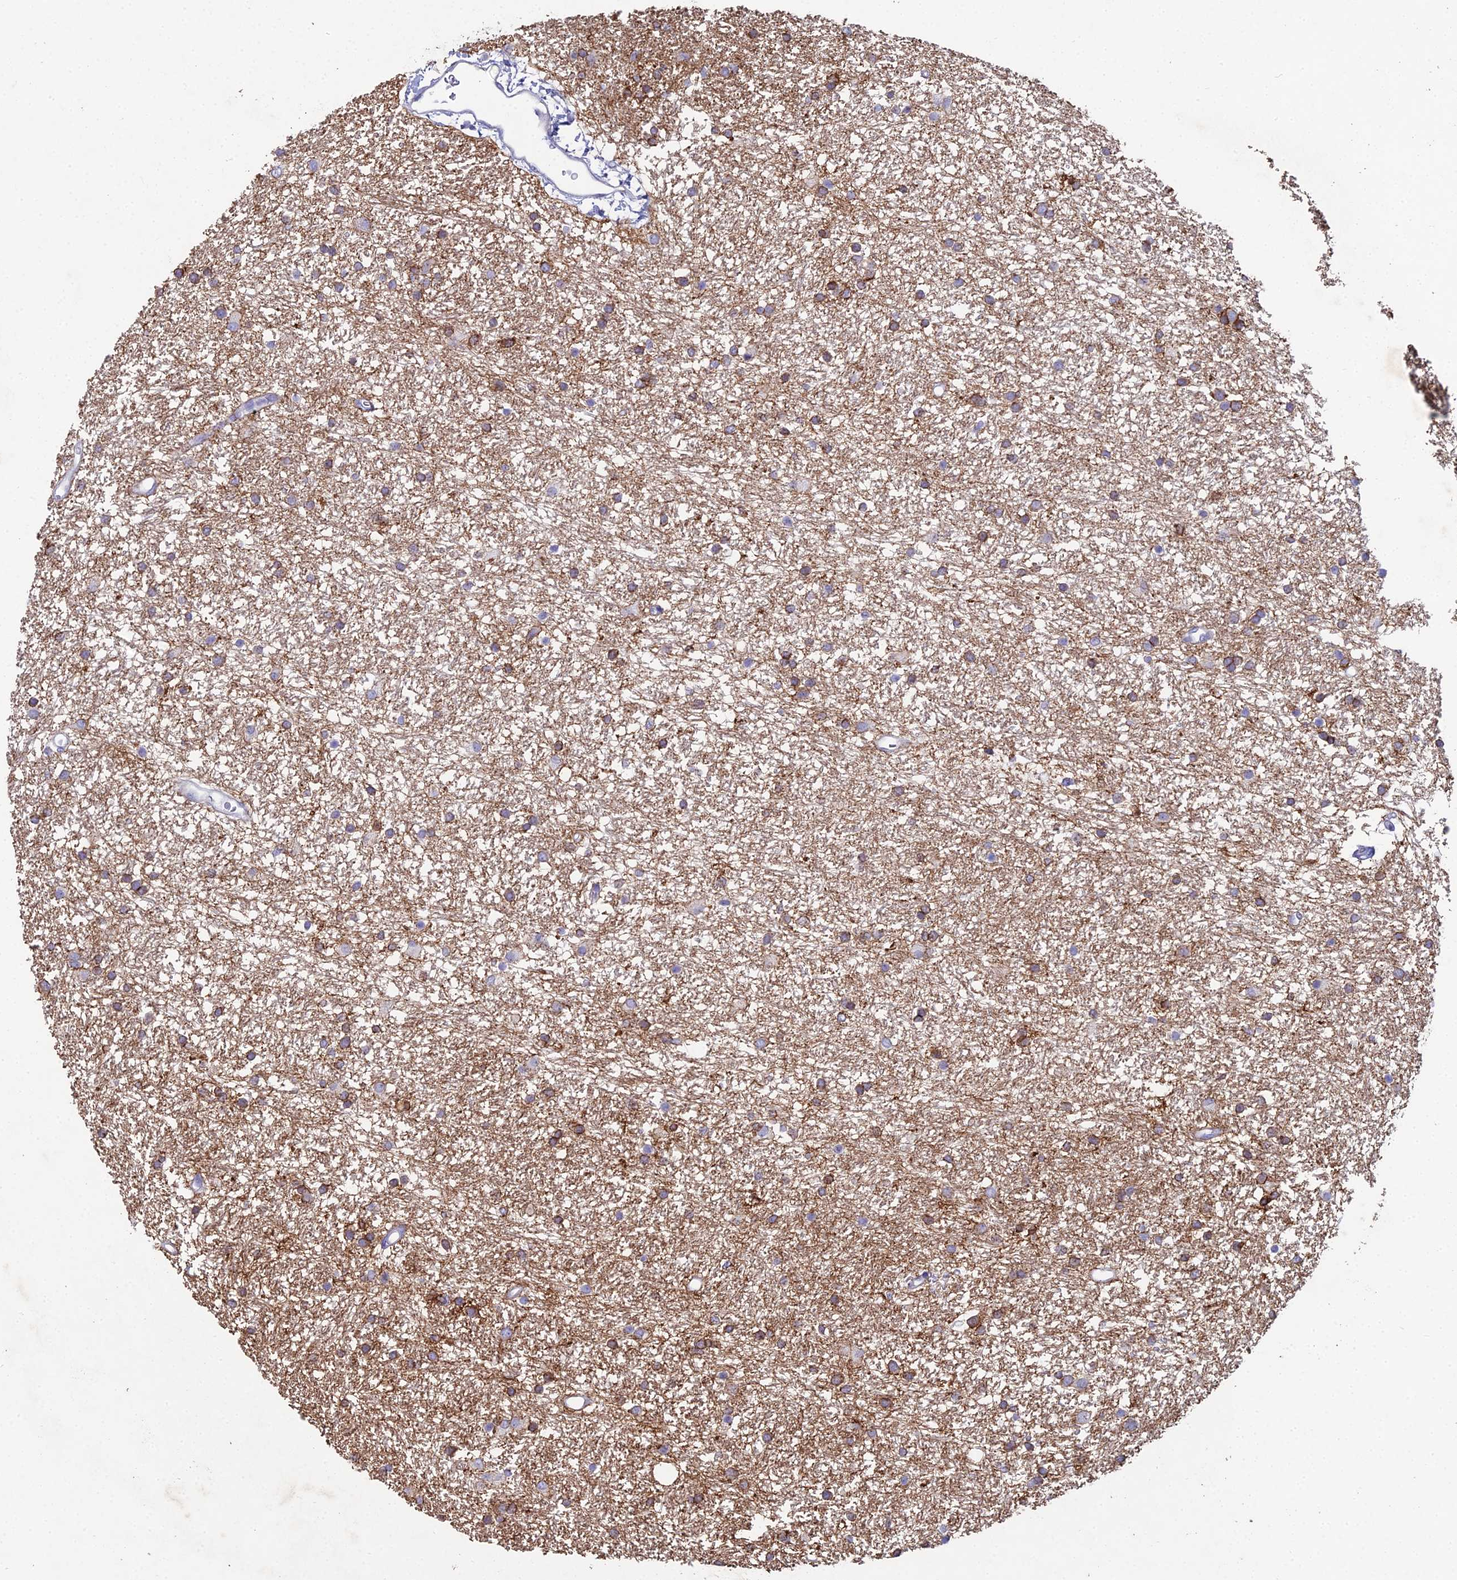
{"staining": {"intensity": "moderate", "quantity": "25%-75%", "location": "cytoplasmic/membranous"}, "tissue": "glioma", "cell_type": "Tumor cells", "image_type": "cancer", "snomed": [{"axis": "morphology", "description": "Glioma, malignant, High grade"}, {"axis": "topography", "description": "Brain"}], "caption": "Tumor cells display moderate cytoplasmic/membranous staining in approximately 25%-75% of cells in glioma.", "gene": "NCAM1", "patient": {"sex": "male", "age": 77}}